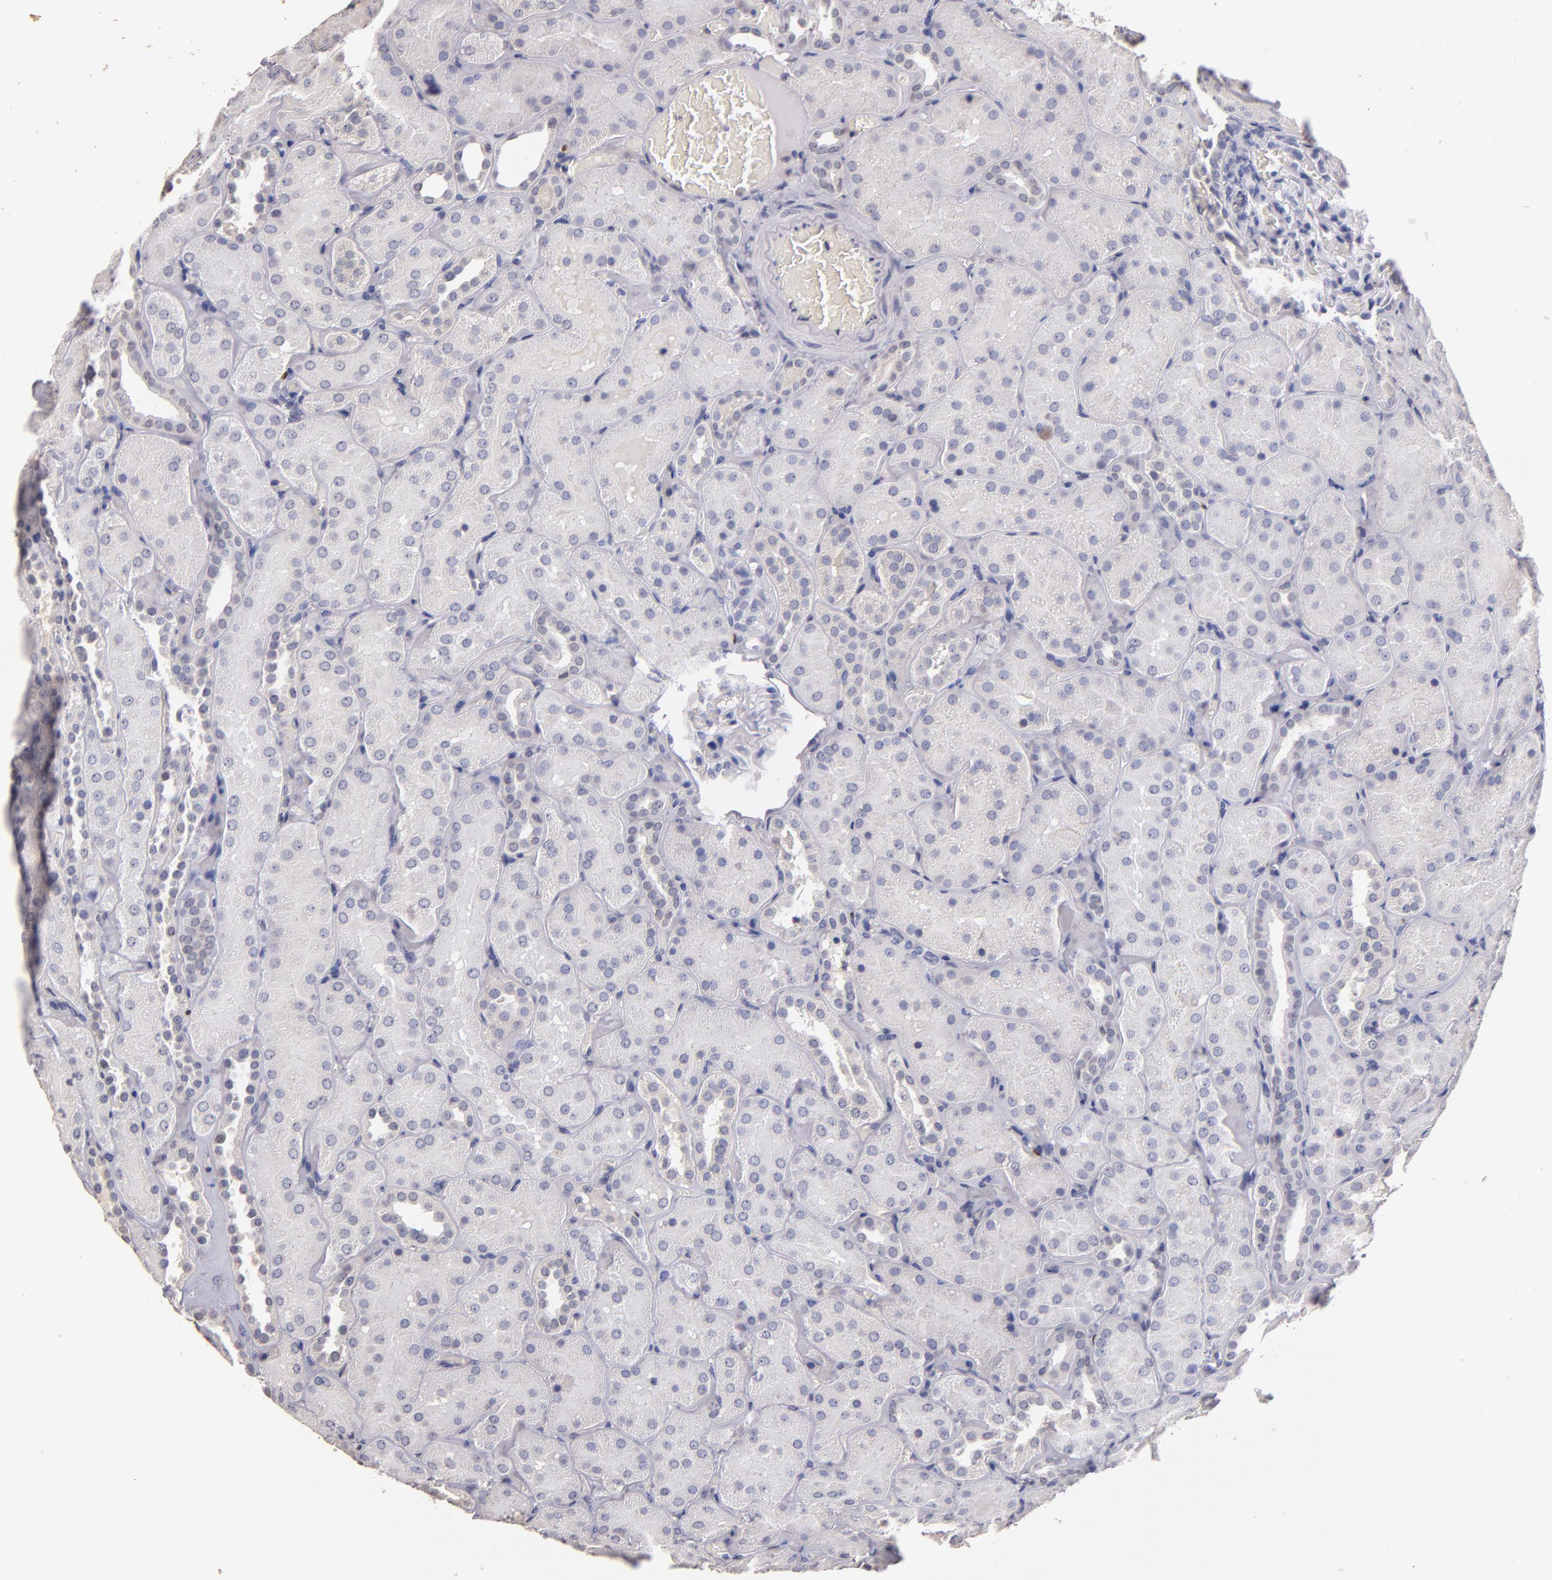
{"staining": {"intensity": "negative", "quantity": "none", "location": "none"}, "tissue": "kidney", "cell_type": "Cells in glomeruli", "image_type": "normal", "snomed": [{"axis": "morphology", "description": "Normal tissue, NOS"}, {"axis": "topography", "description": "Kidney"}], "caption": "The histopathology image reveals no significant positivity in cells in glomeruli of kidney. (DAB (3,3'-diaminobenzidine) IHC visualized using brightfield microscopy, high magnification).", "gene": "SOX10", "patient": {"sex": "male", "age": 28}}